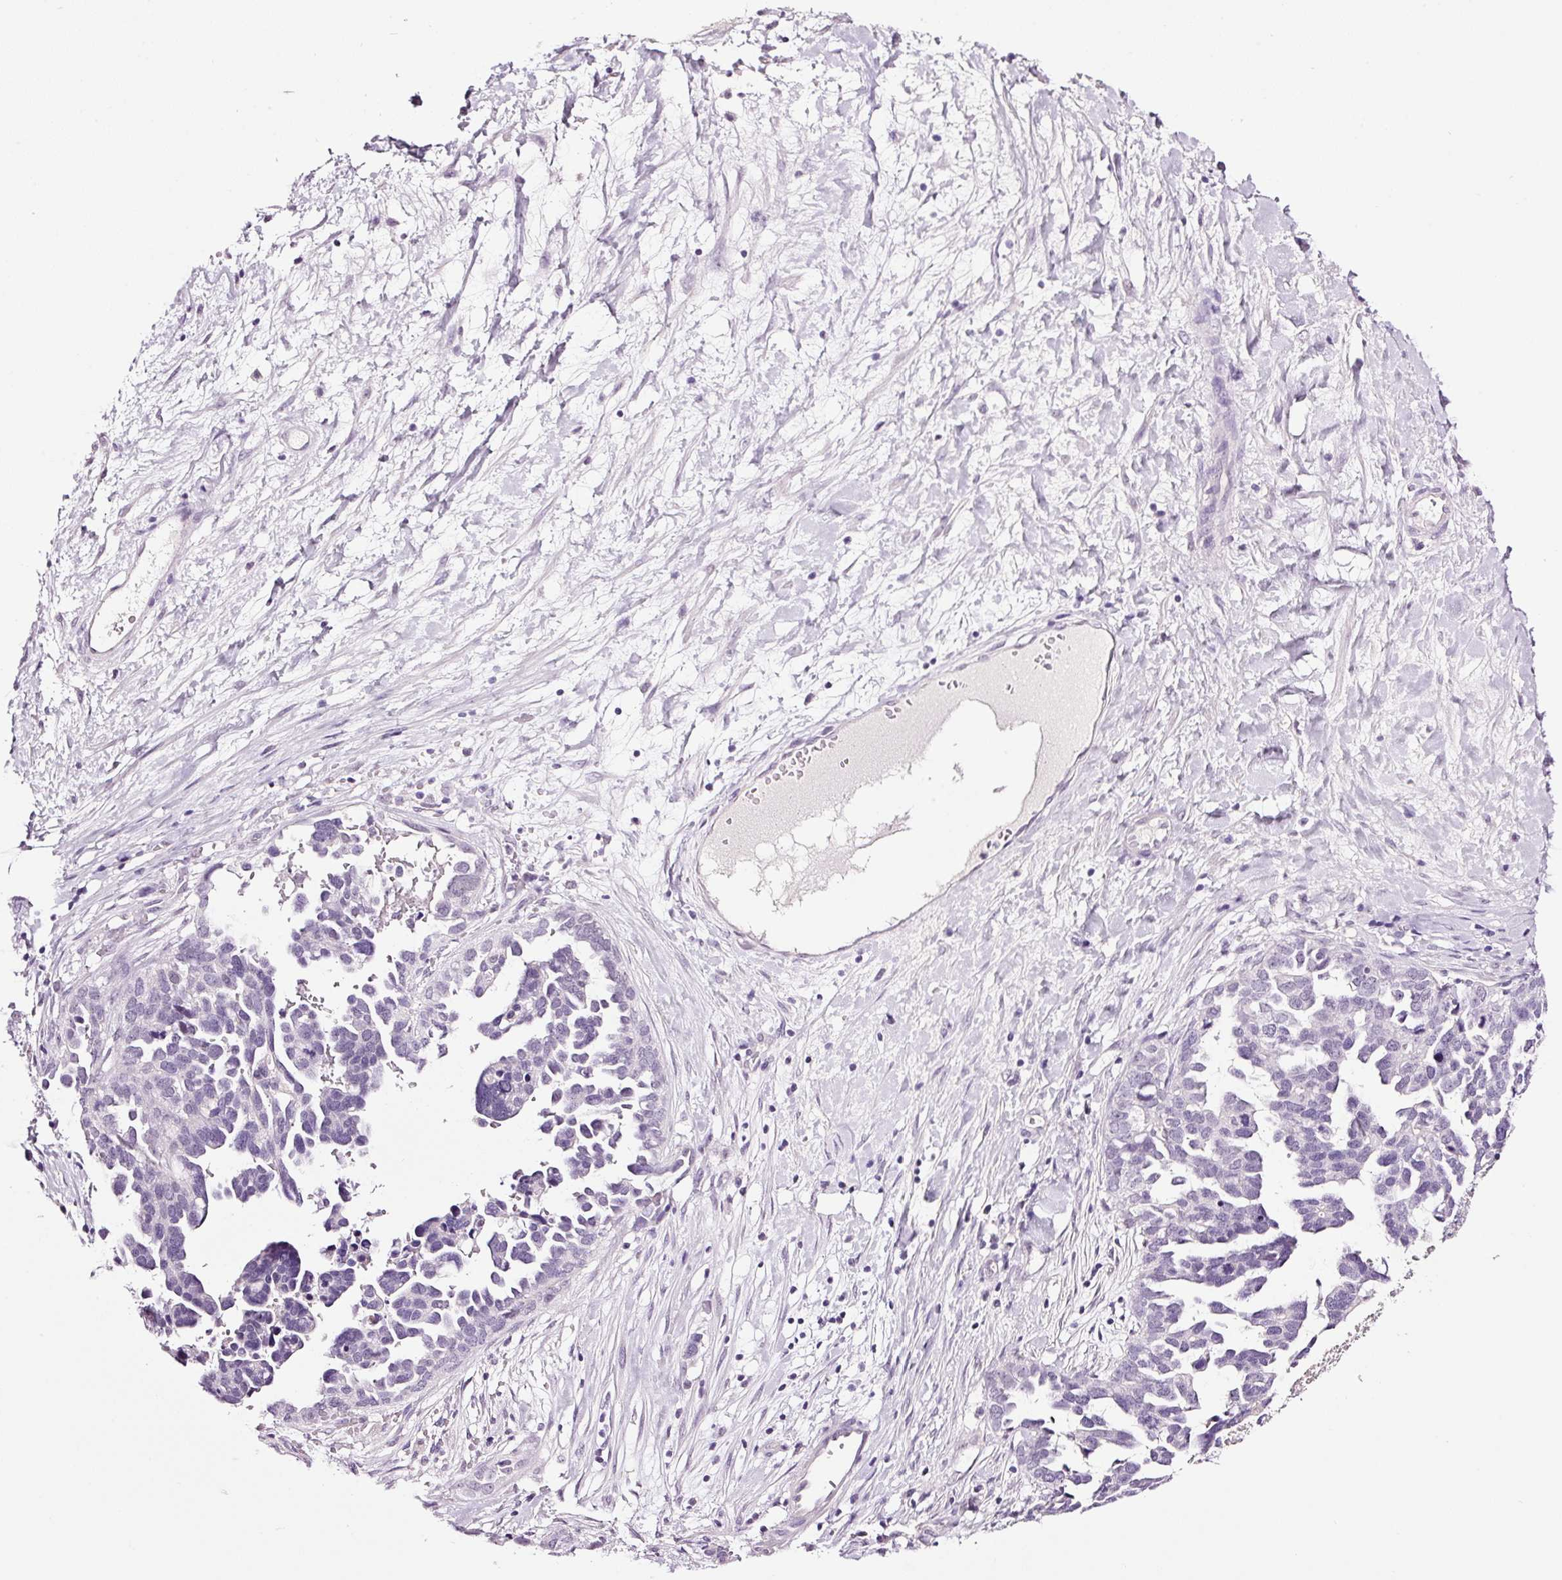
{"staining": {"intensity": "negative", "quantity": "none", "location": "none"}, "tissue": "ovarian cancer", "cell_type": "Tumor cells", "image_type": "cancer", "snomed": [{"axis": "morphology", "description": "Cystadenocarcinoma, serous, NOS"}, {"axis": "topography", "description": "Ovary"}], "caption": "An IHC photomicrograph of ovarian cancer is shown. There is no staining in tumor cells of ovarian cancer.", "gene": "RTF2", "patient": {"sex": "female", "age": 54}}